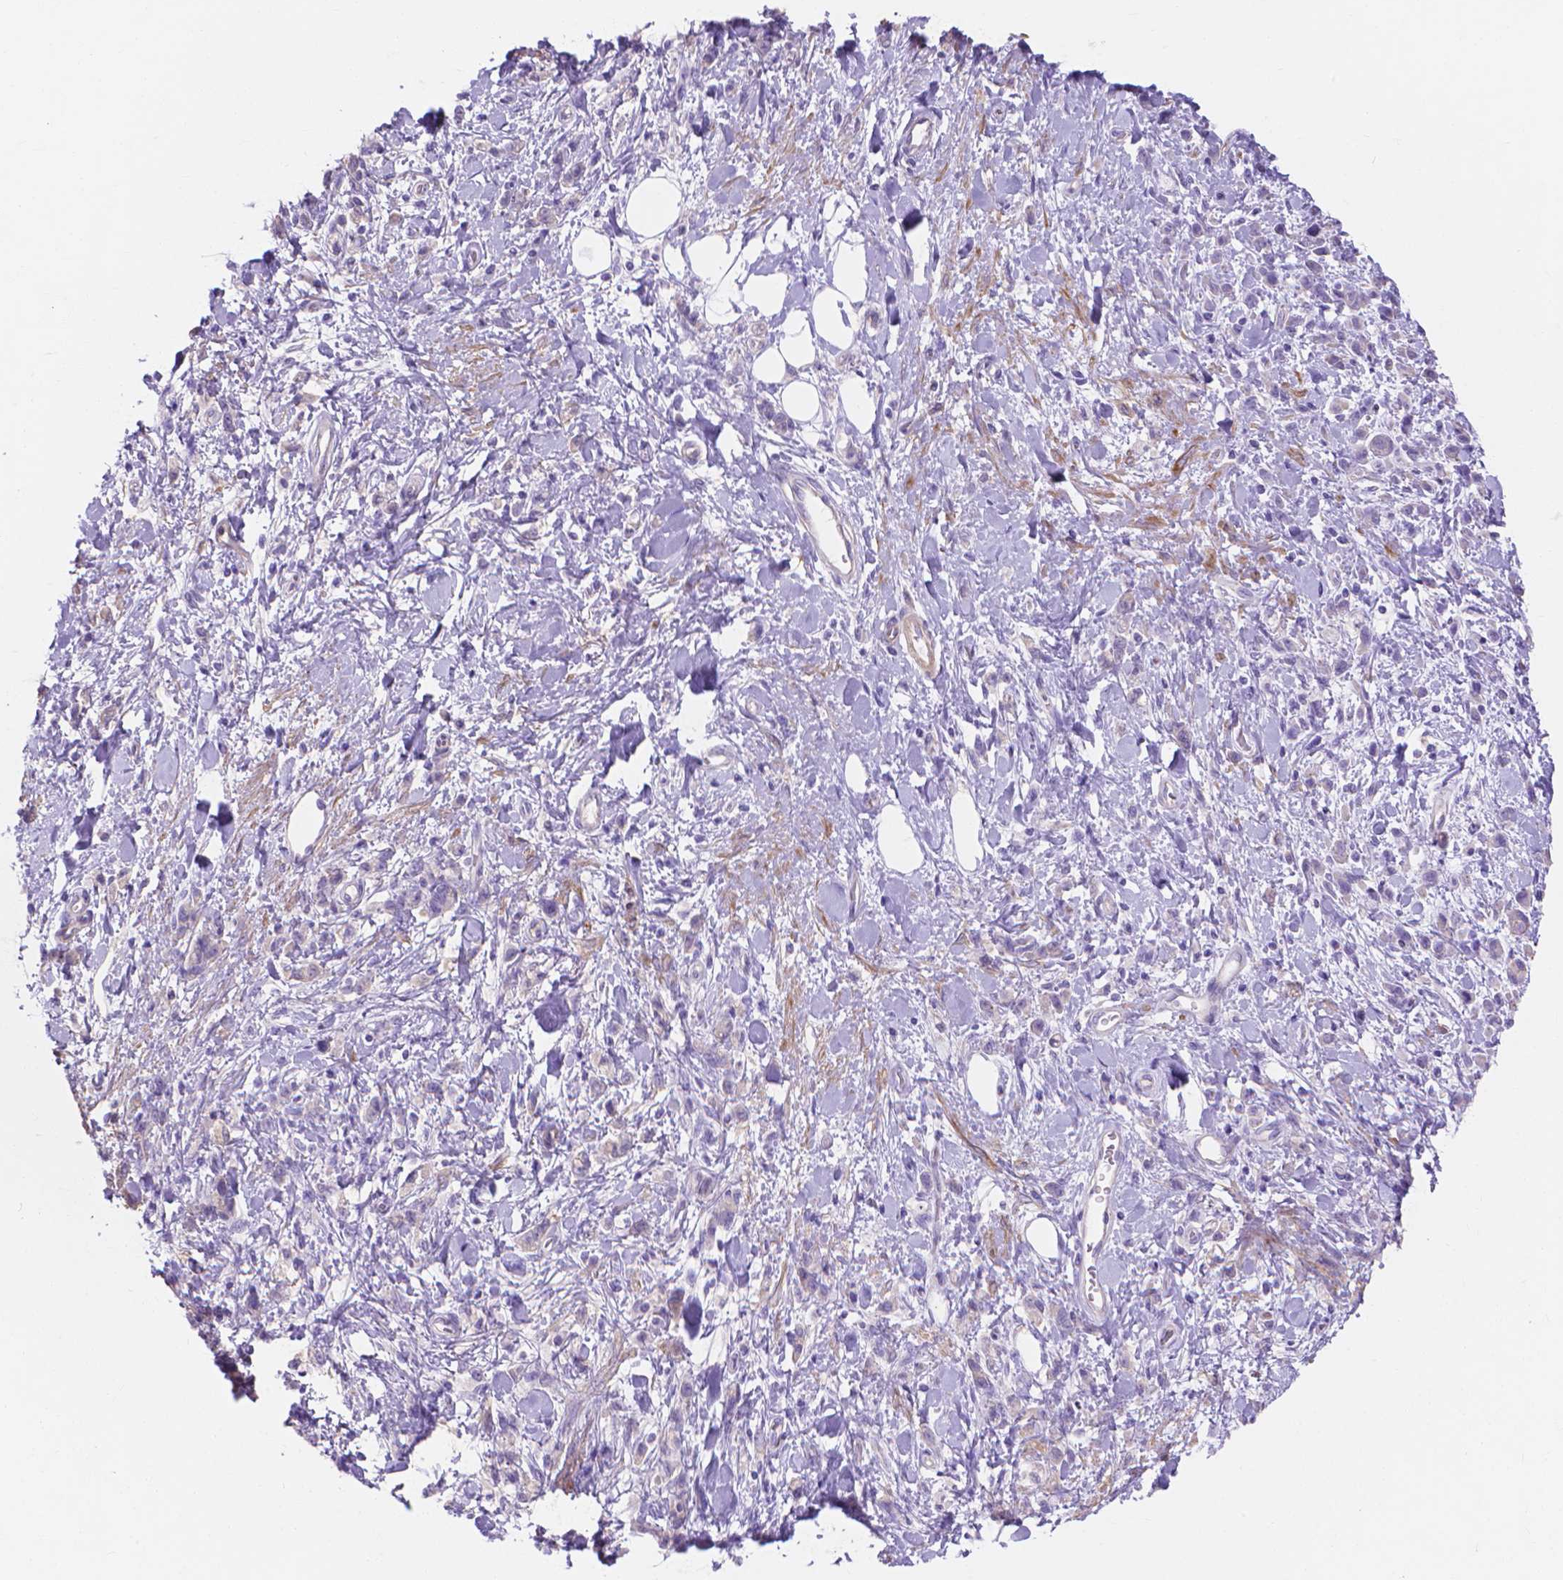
{"staining": {"intensity": "negative", "quantity": "none", "location": "none"}, "tissue": "stomach cancer", "cell_type": "Tumor cells", "image_type": "cancer", "snomed": [{"axis": "morphology", "description": "Adenocarcinoma, NOS"}, {"axis": "topography", "description": "Stomach"}], "caption": "This photomicrograph is of stomach cancer stained with immunohistochemistry to label a protein in brown with the nuclei are counter-stained blue. There is no positivity in tumor cells.", "gene": "MBLAC1", "patient": {"sex": "male", "age": 77}}